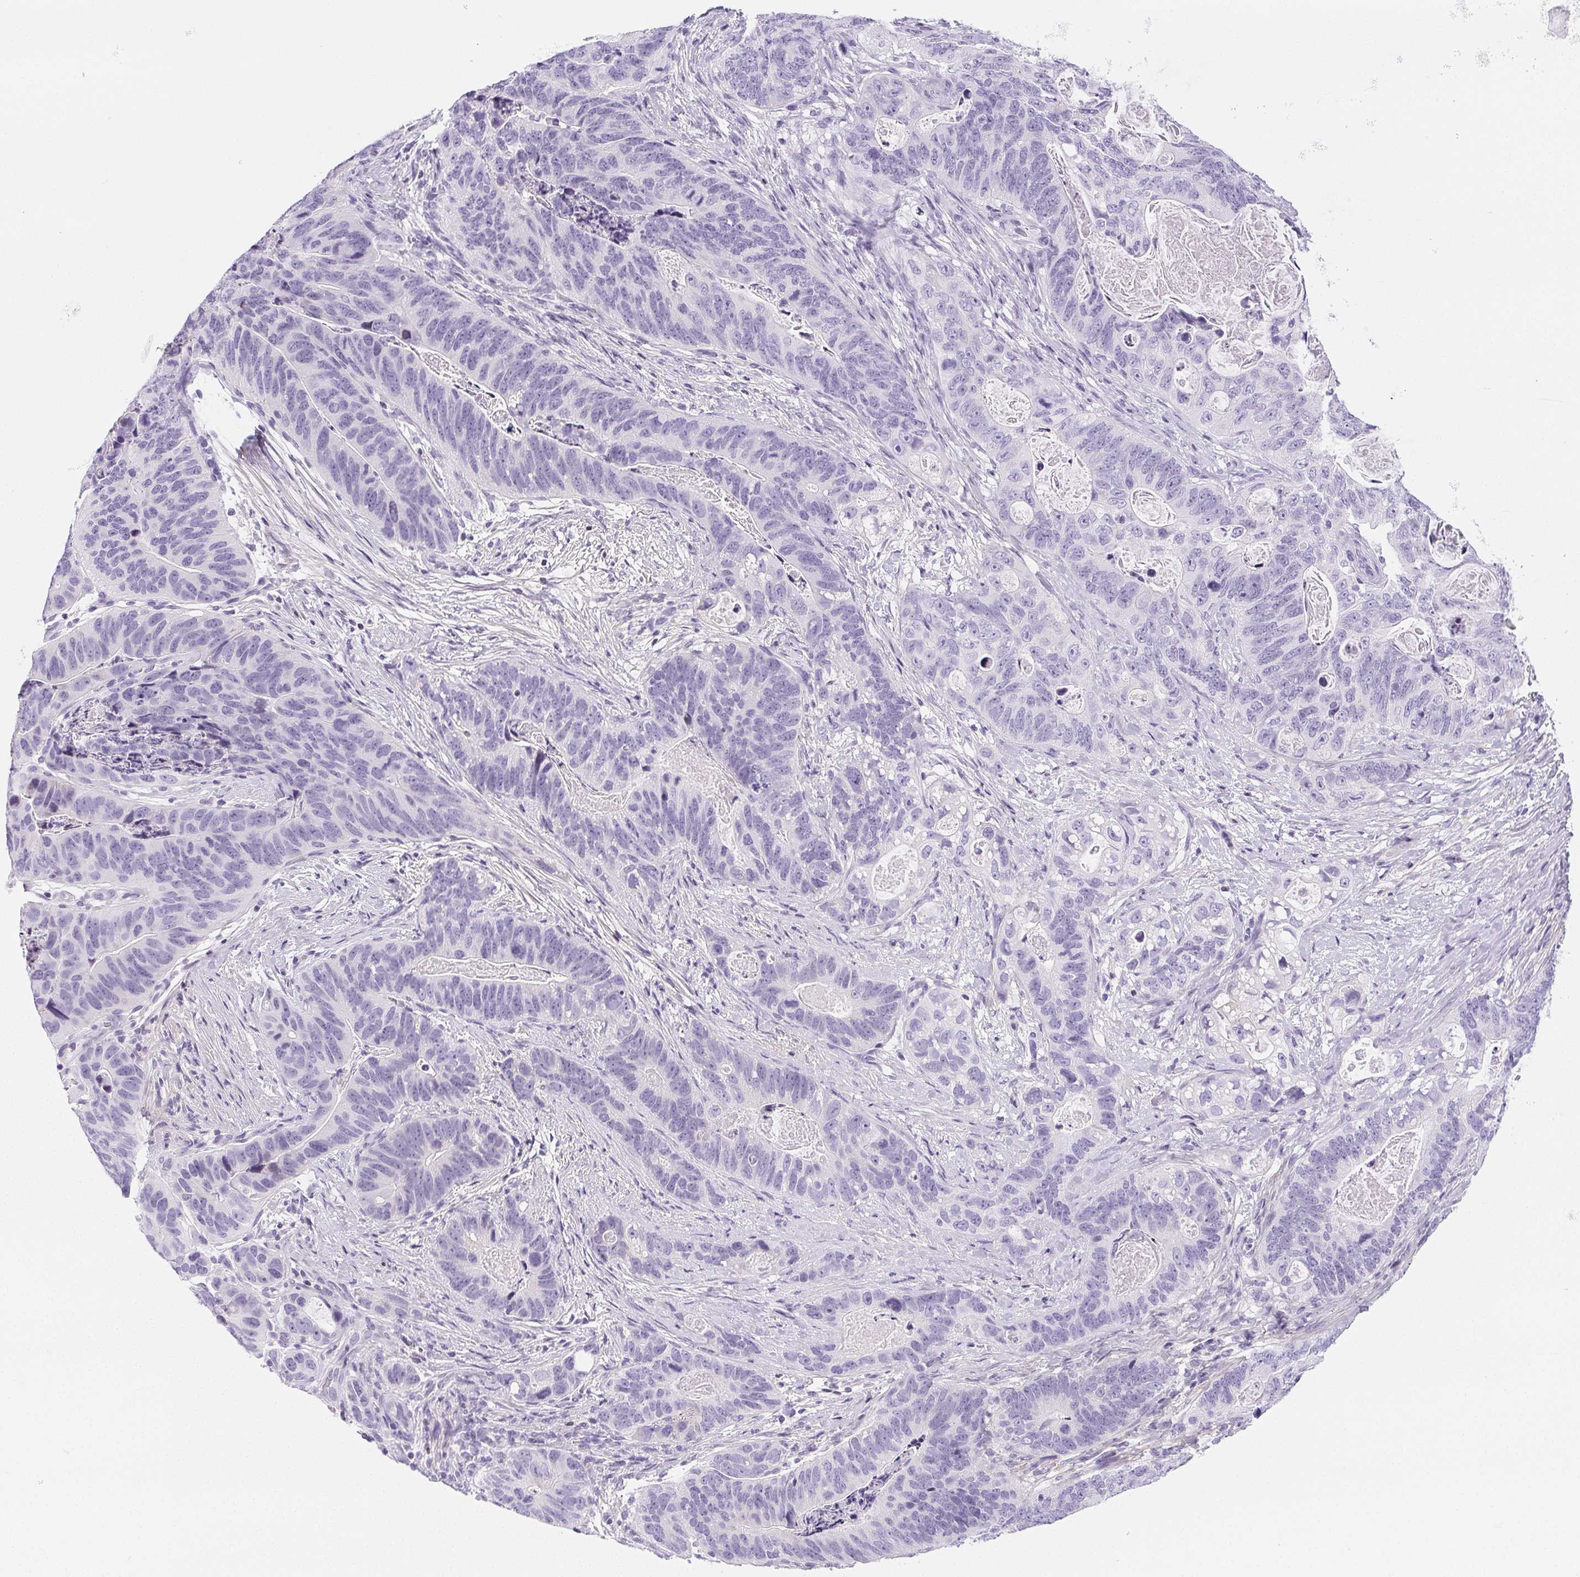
{"staining": {"intensity": "negative", "quantity": "none", "location": "none"}, "tissue": "stomach cancer", "cell_type": "Tumor cells", "image_type": "cancer", "snomed": [{"axis": "morphology", "description": "Normal tissue, NOS"}, {"axis": "morphology", "description": "Adenocarcinoma, NOS"}, {"axis": "topography", "description": "Stomach"}], "caption": "High power microscopy photomicrograph of an IHC image of stomach cancer, revealing no significant expression in tumor cells. (DAB immunohistochemistry (IHC), high magnification).", "gene": "BEND2", "patient": {"sex": "female", "age": 89}}